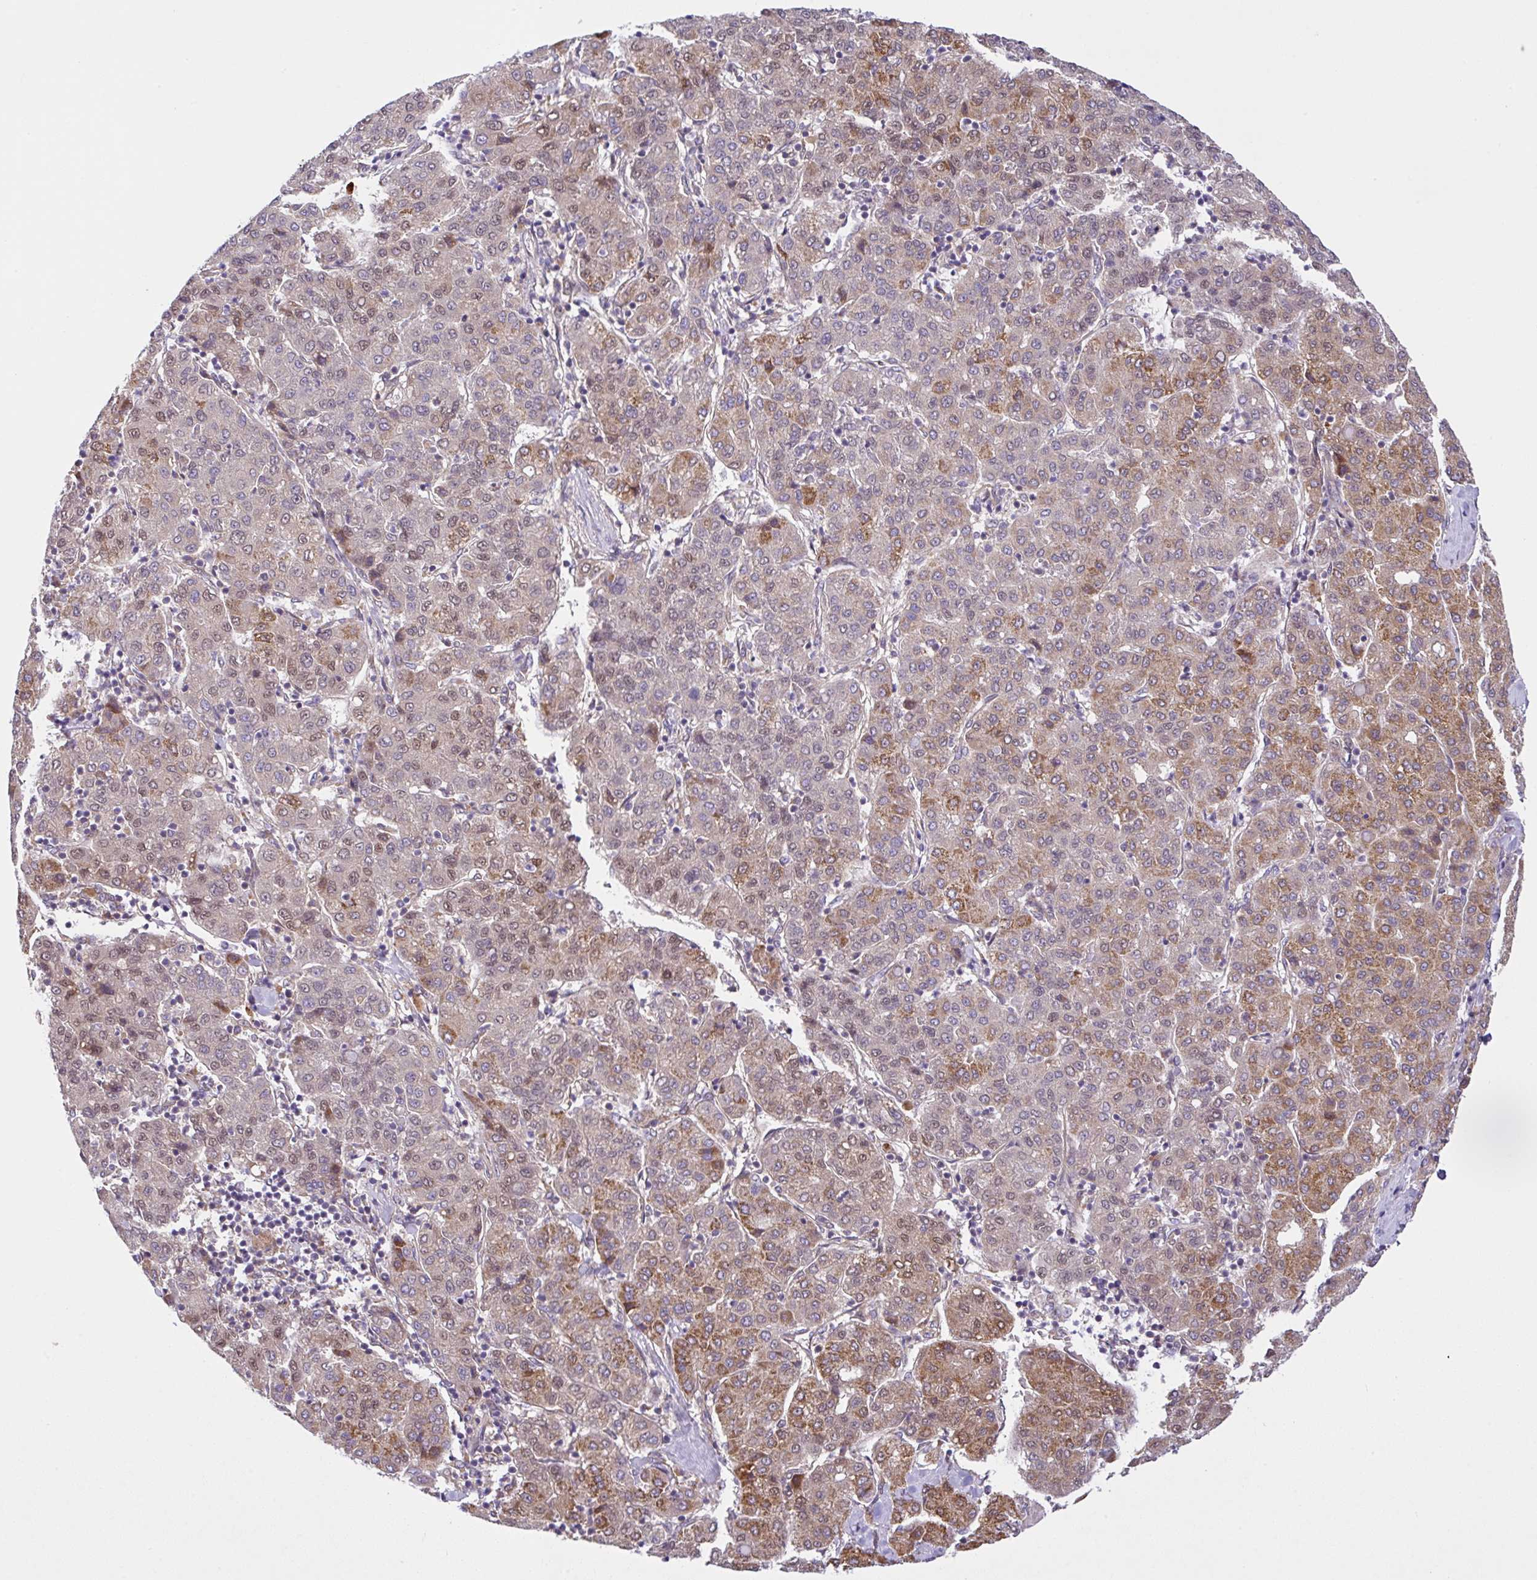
{"staining": {"intensity": "moderate", "quantity": "25%-75%", "location": "cytoplasmic/membranous,nuclear"}, "tissue": "liver cancer", "cell_type": "Tumor cells", "image_type": "cancer", "snomed": [{"axis": "morphology", "description": "Carcinoma, Hepatocellular, NOS"}, {"axis": "topography", "description": "Liver"}], "caption": "Immunohistochemical staining of liver hepatocellular carcinoma displays moderate cytoplasmic/membranous and nuclear protein positivity in approximately 25%-75% of tumor cells.", "gene": "UBE4A", "patient": {"sex": "male", "age": 65}}